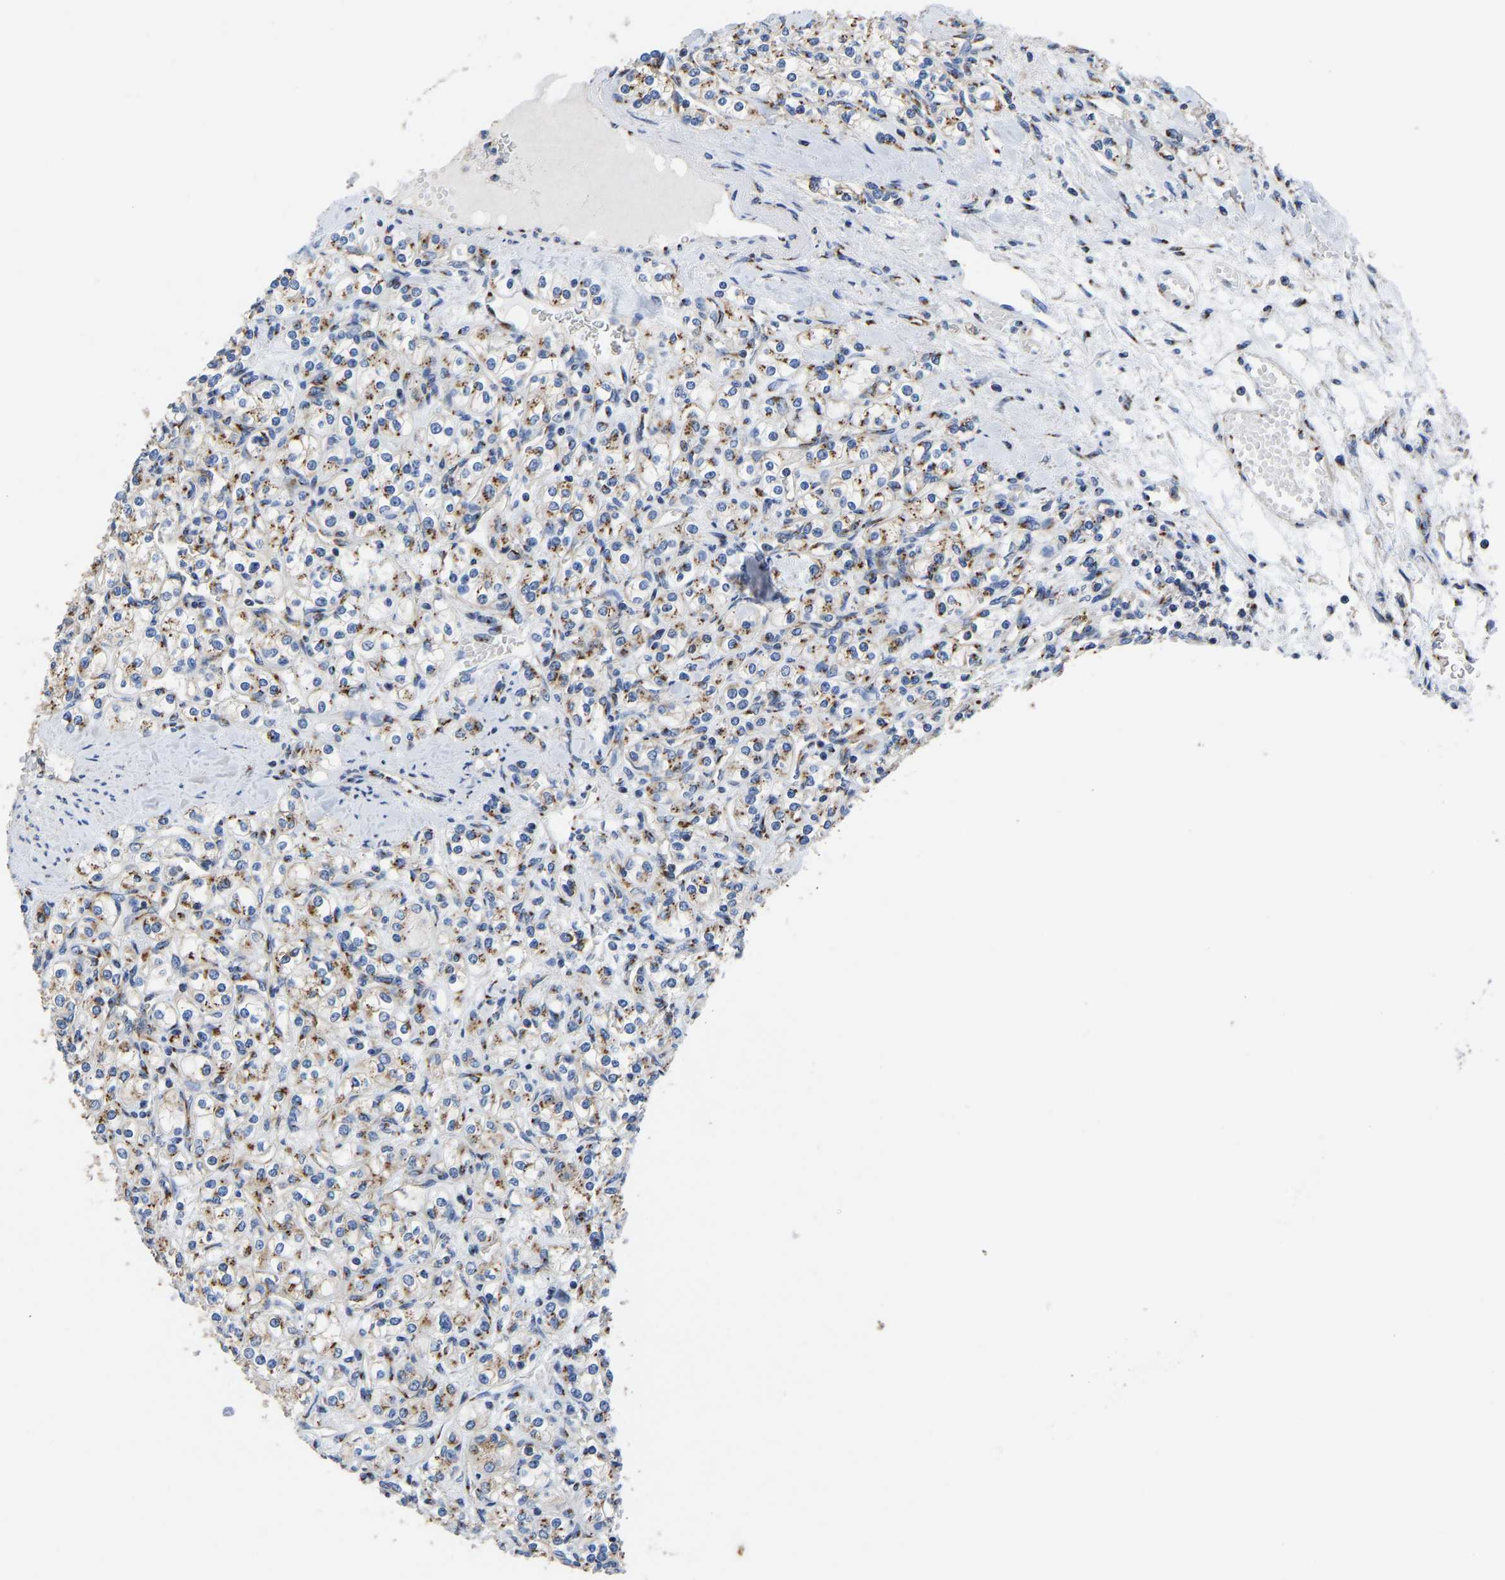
{"staining": {"intensity": "moderate", "quantity": ">75%", "location": "cytoplasmic/membranous"}, "tissue": "renal cancer", "cell_type": "Tumor cells", "image_type": "cancer", "snomed": [{"axis": "morphology", "description": "Adenocarcinoma, NOS"}, {"axis": "topography", "description": "Kidney"}], "caption": "IHC of renal cancer (adenocarcinoma) exhibits medium levels of moderate cytoplasmic/membranous positivity in about >75% of tumor cells.", "gene": "TMEM87A", "patient": {"sex": "male", "age": 77}}